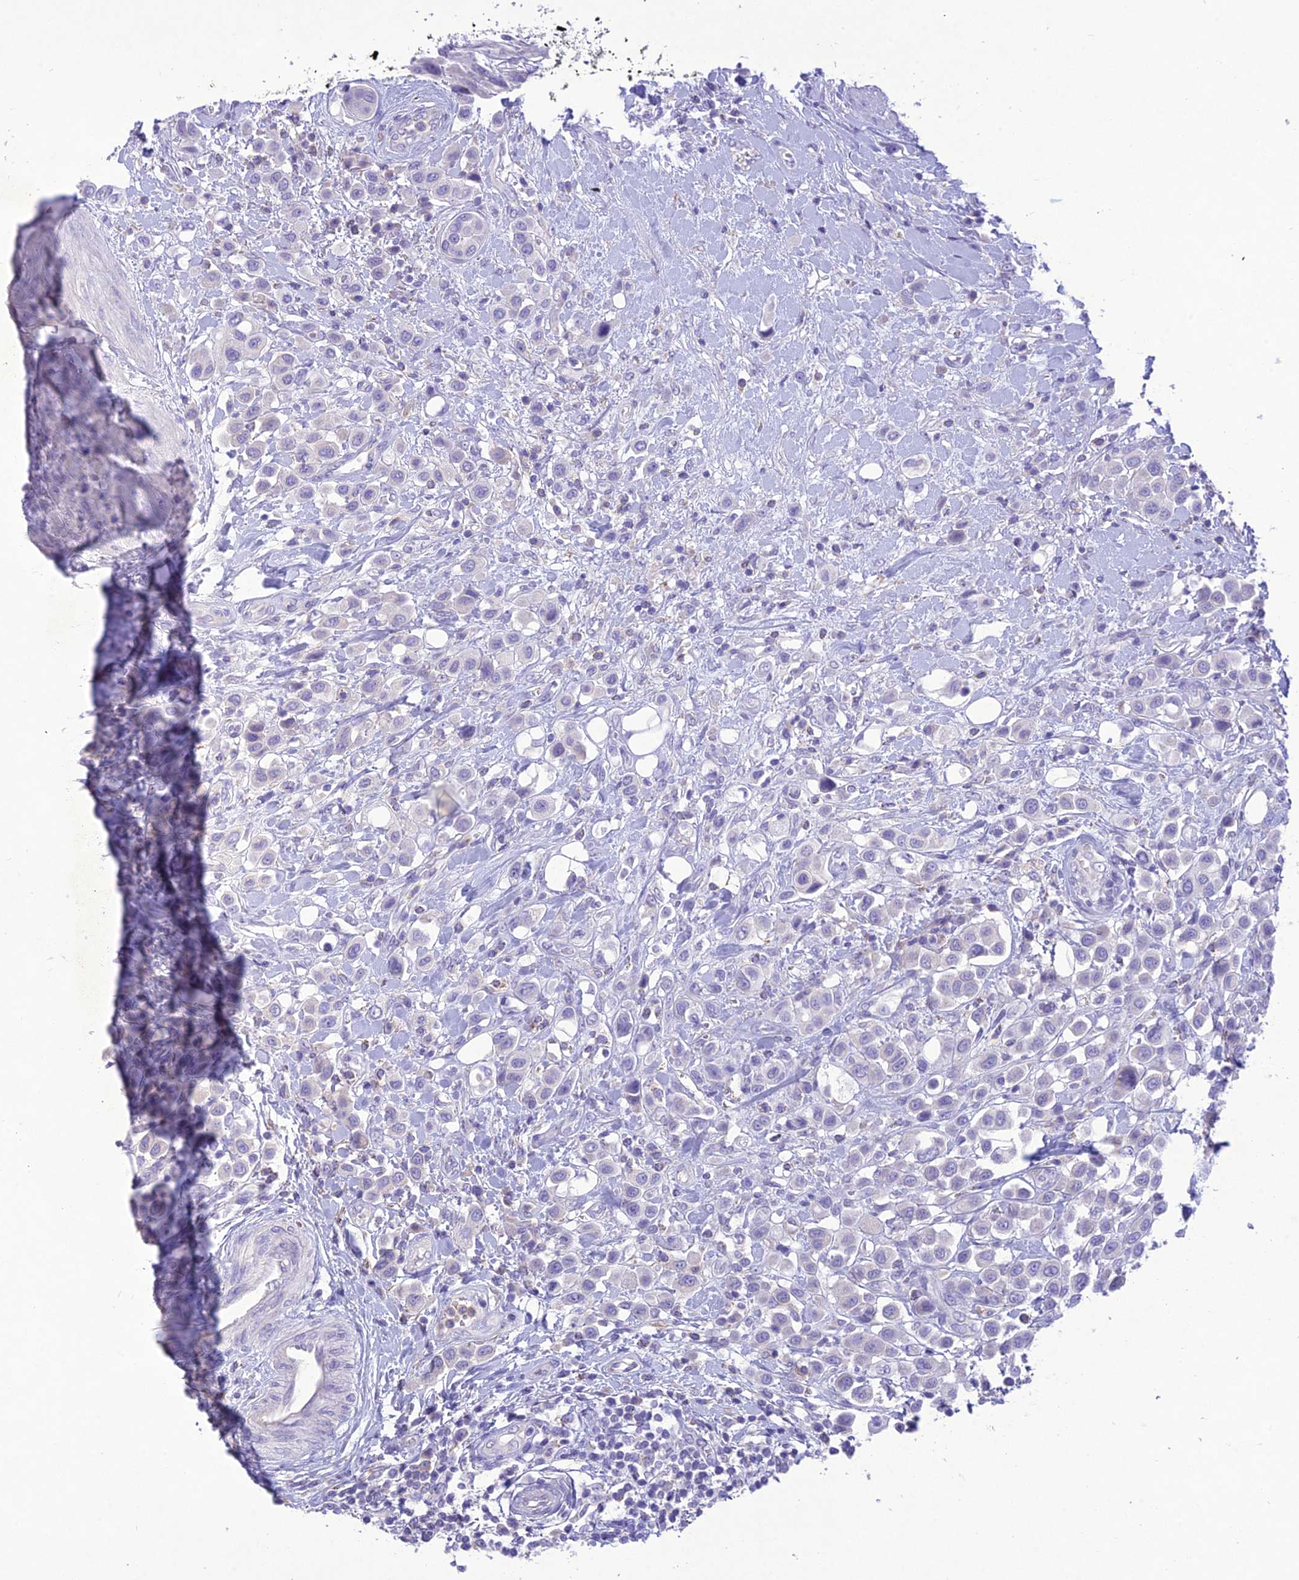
{"staining": {"intensity": "negative", "quantity": "none", "location": "none"}, "tissue": "urothelial cancer", "cell_type": "Tumor cells", "image_type": "cancer", "snomed": [{"axis": "morphology", "description": "Urothelial carcinoma, High grade"}, {"axis": "topography", "description": "Urinary bladder"}], "caption": "There is no significant expression in tumor cells of urothelial cancer.", "gene": "SLC13A5", "patient": {"sex": "male", "age": 50}}